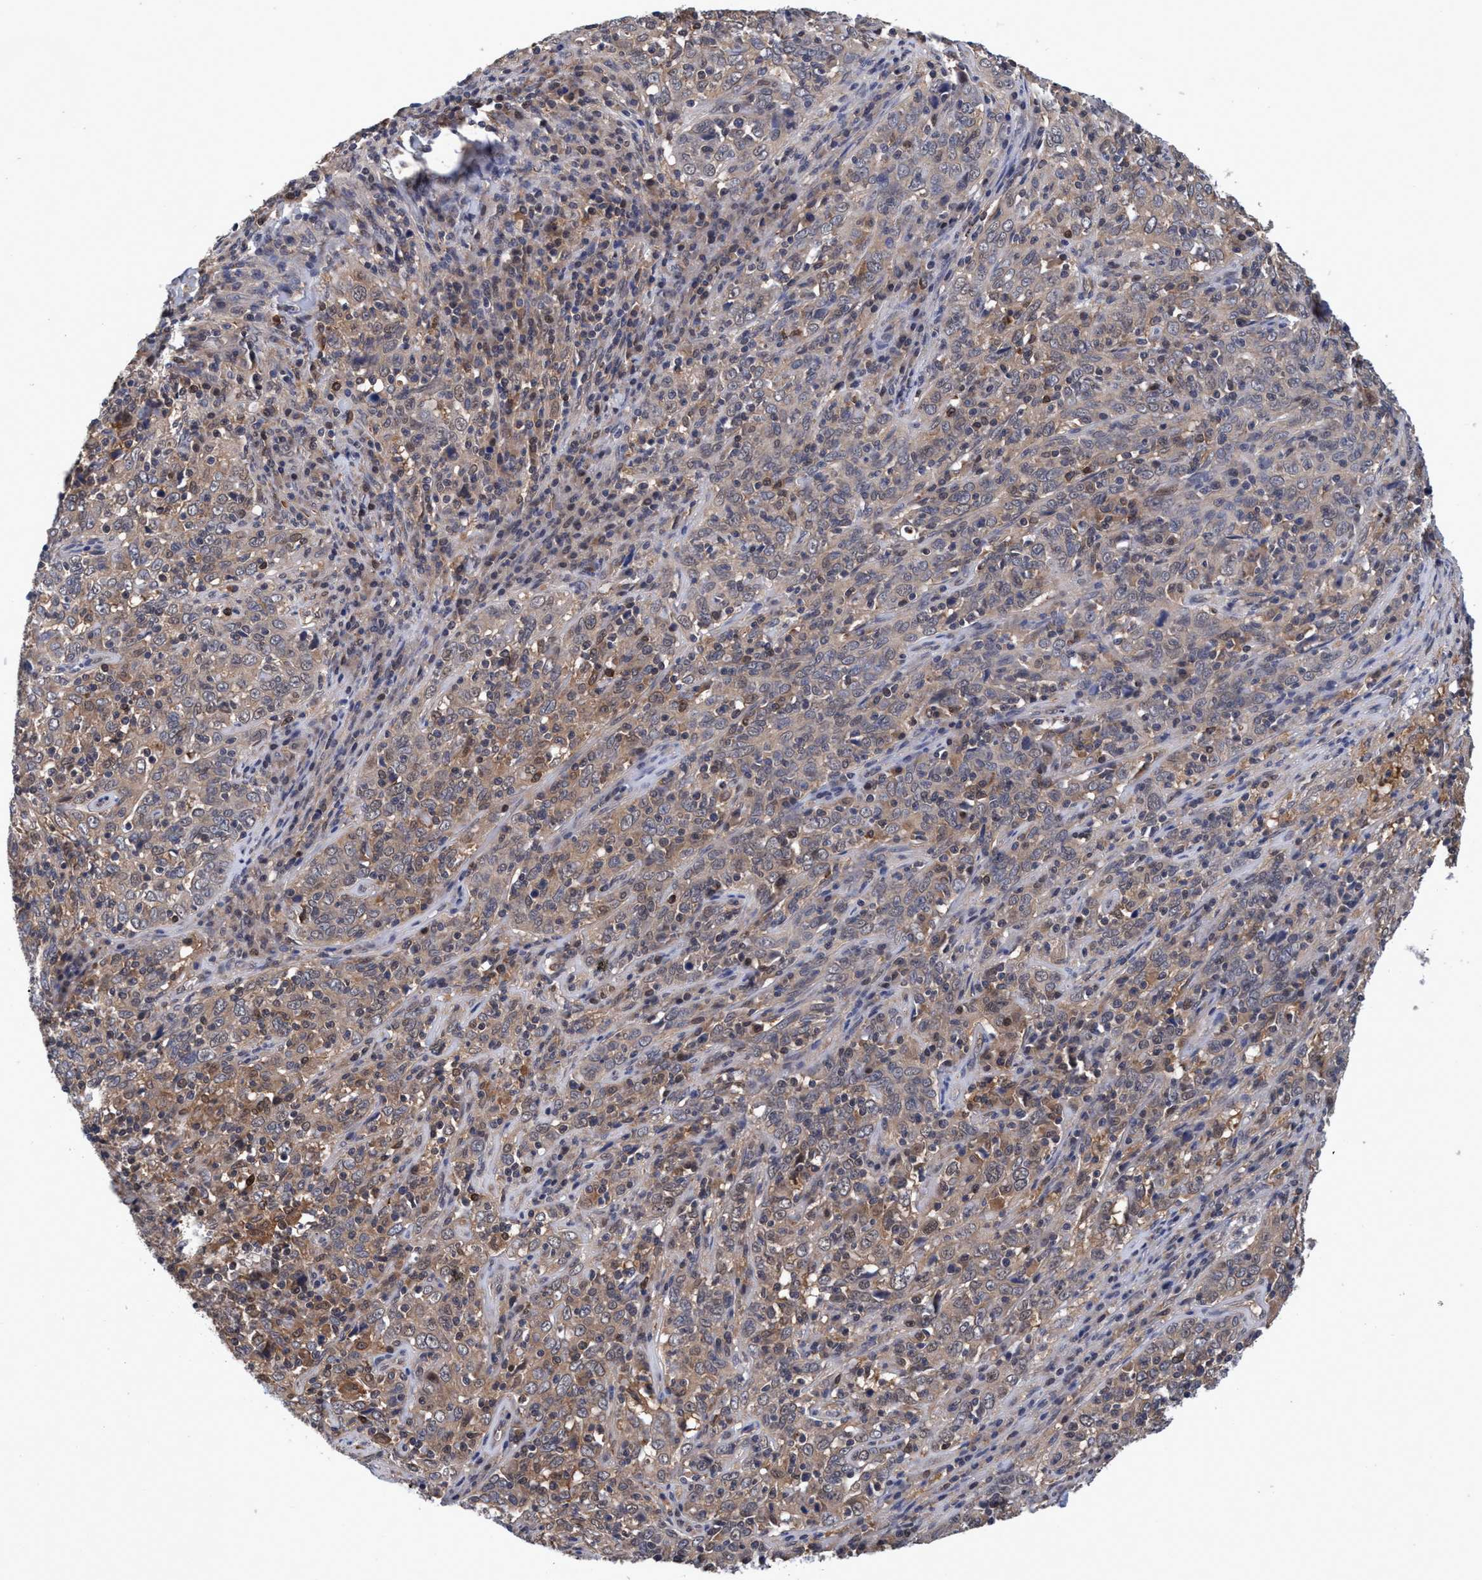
{"staining": {"intensity": "weak", "quantity": ">75%", "location": "cytoplasmic/membranous"}, "tissue": "cervical cancer", "cell_type": "Tumor cells", "image_type": "cancer", "snomed": [{"axis": "morphology", "description": "Squamous cell carcinoma, NOS"}, {"axis": "topography", "description": "Cervix"}], "caption": "There is low levels of weak cytoplasmic/membranous expression in tumor cells of cervical cancer, as demonstrated by immunohistochemical staining (brown color).", "gene": "PSMD12", "patient": {"sex": "female", "age": 46}}